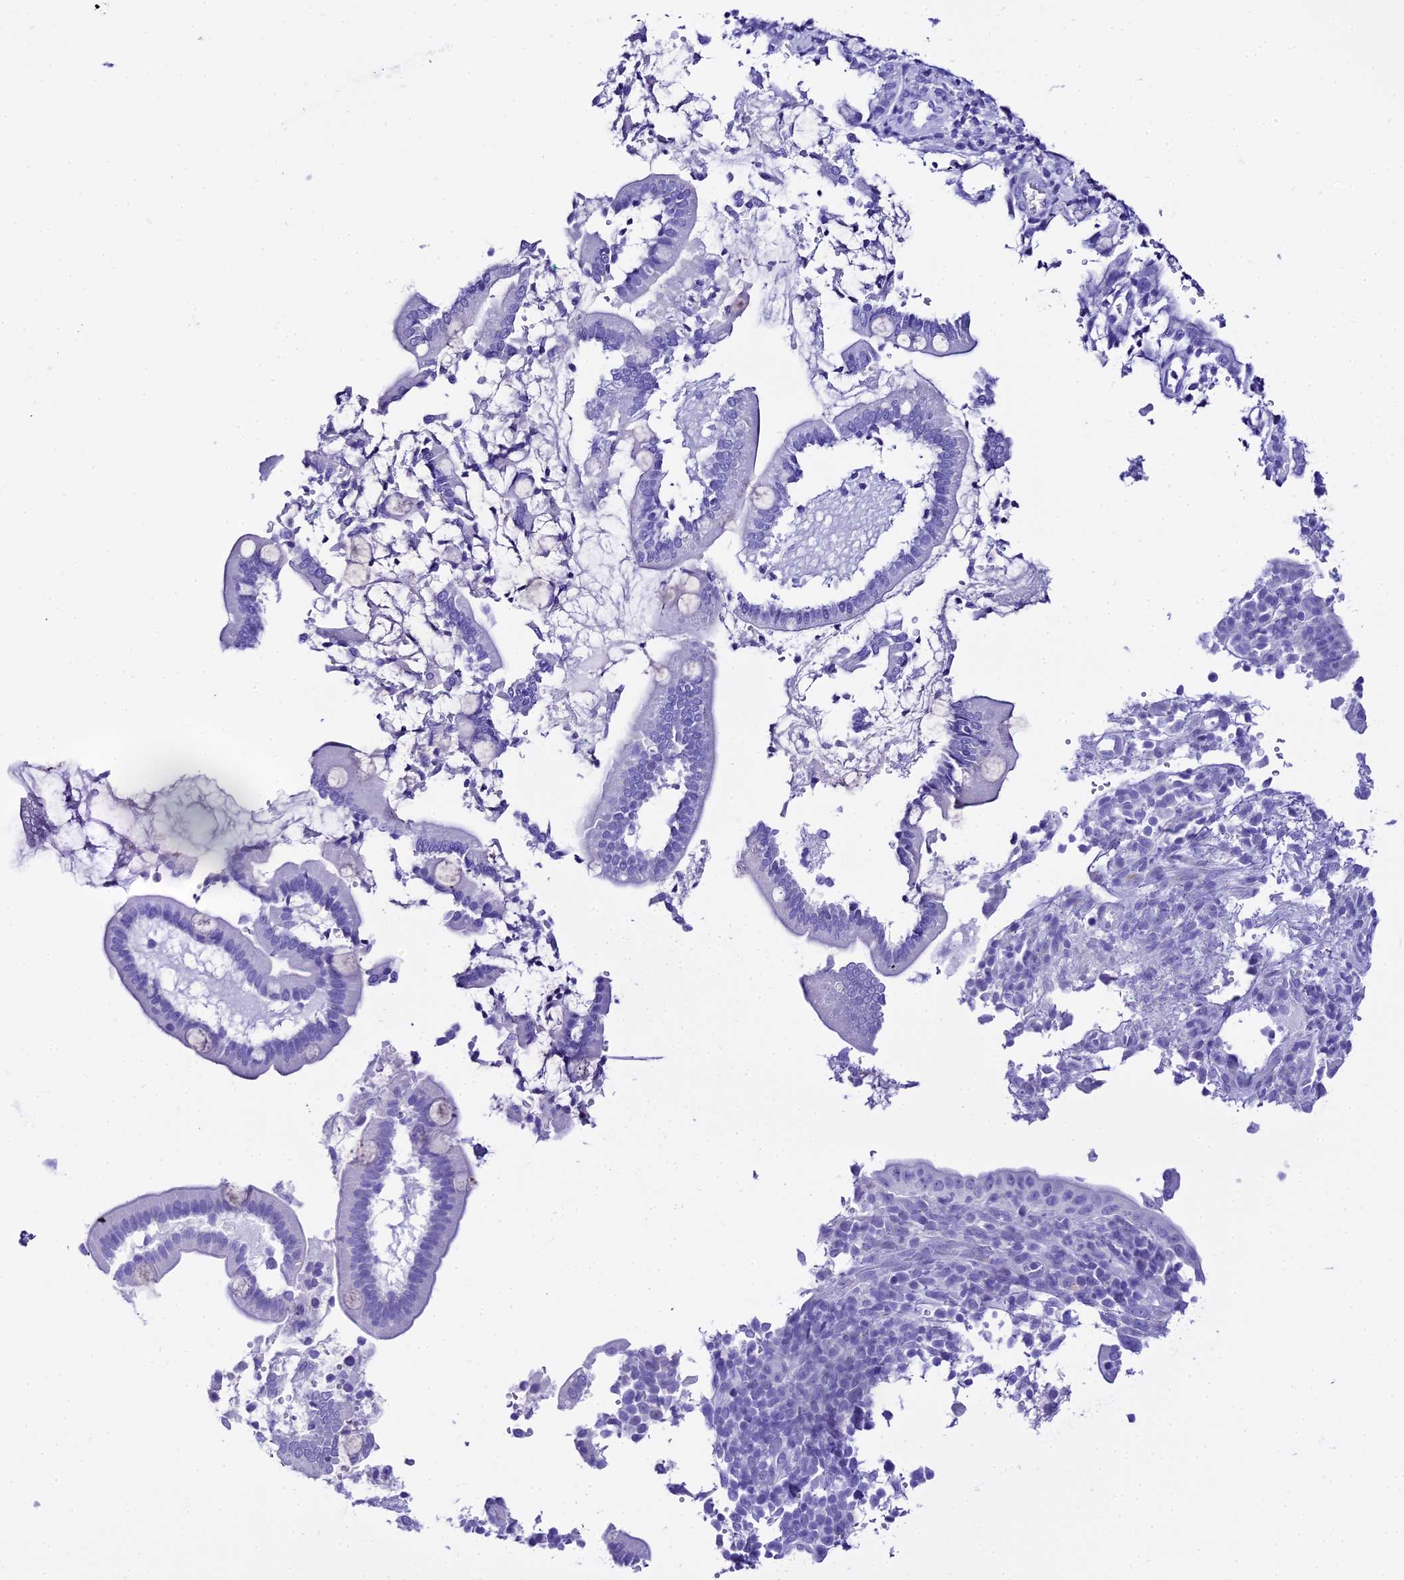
{"staining": {"intensity": "negative", "quantity": "none", "location": "none"}, "tissue": "pancreatic cancer", "cell_type": "Tumor cells", "image_type": "cancer", "snomed": [{"axis": "morphology", "description": "Normal tissue, NOS"}, {"axis": "morphology", "description": "Adenocarcinoma, NOS"}, {"axis": "topography", "description": "Pancreas"}], "caption": "Immunohistochemistry histopathology image of neoplastic tissue: pancreatic cancer stained with DAB exhibits no significant protein positivity in tumor cells. (DAB immunohistochemistry, high magnification).", "gene": "TRMT44", "patient": {"sex": "female", "age": 55}}